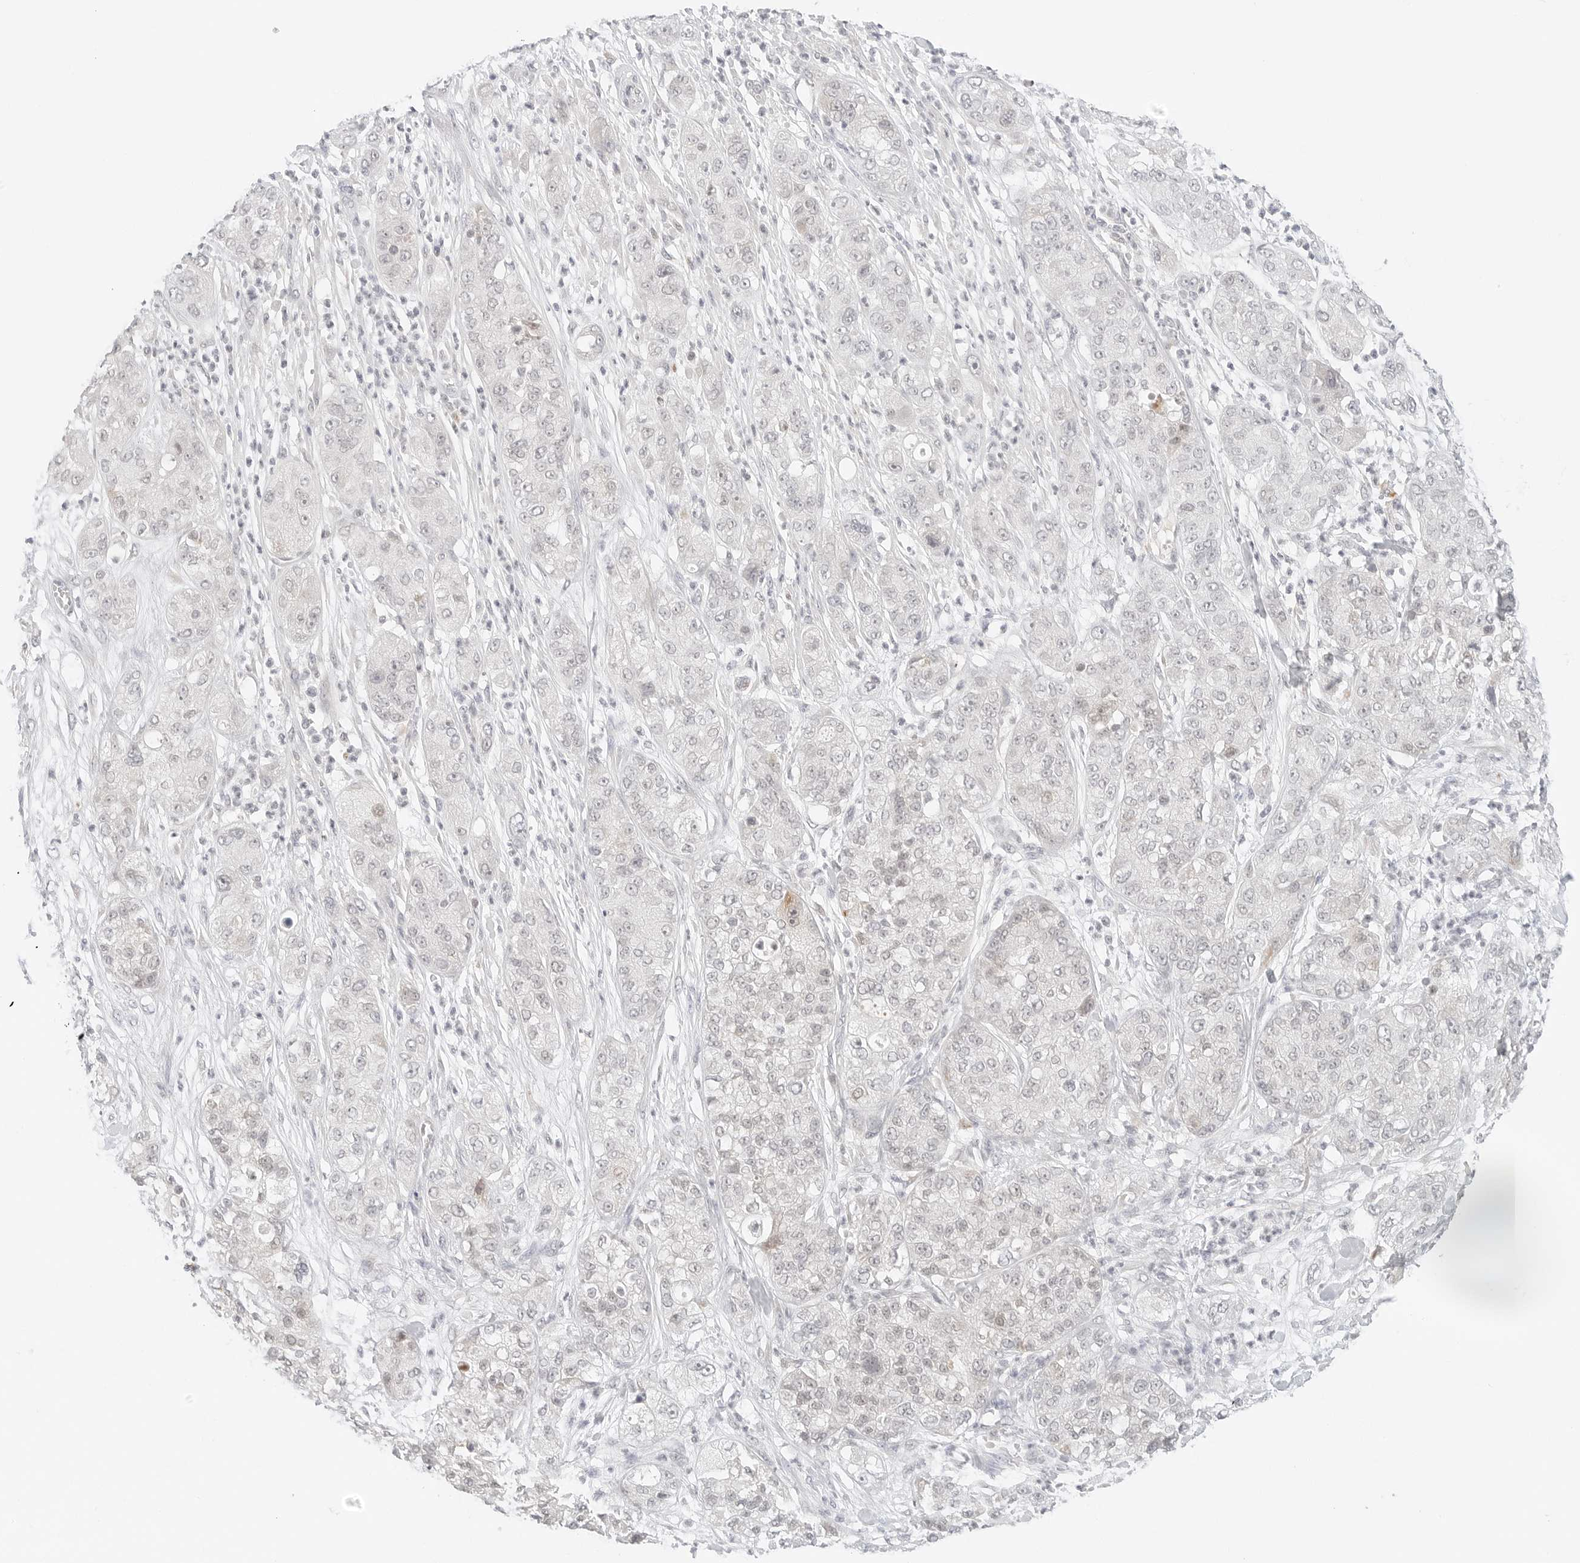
{"staining": {"intensity": "negative", "quantity": "none", "location": "none"}, "tissue": "pancreatic cancer", "cell_type": "Tumor cells", "image_type": "cancer", "snomed": [{"axis": "morphology", "description": "Adenocarcinoma, NOS"}, {"axis": "topography", "description": "Pancreas"}], "caption": "Tumor cells are negative for brown protein staining in pancreatic cancer (adenocarcinoma).", "gene": "NEO1", "patient": {"sex": "female", "age": 78}}